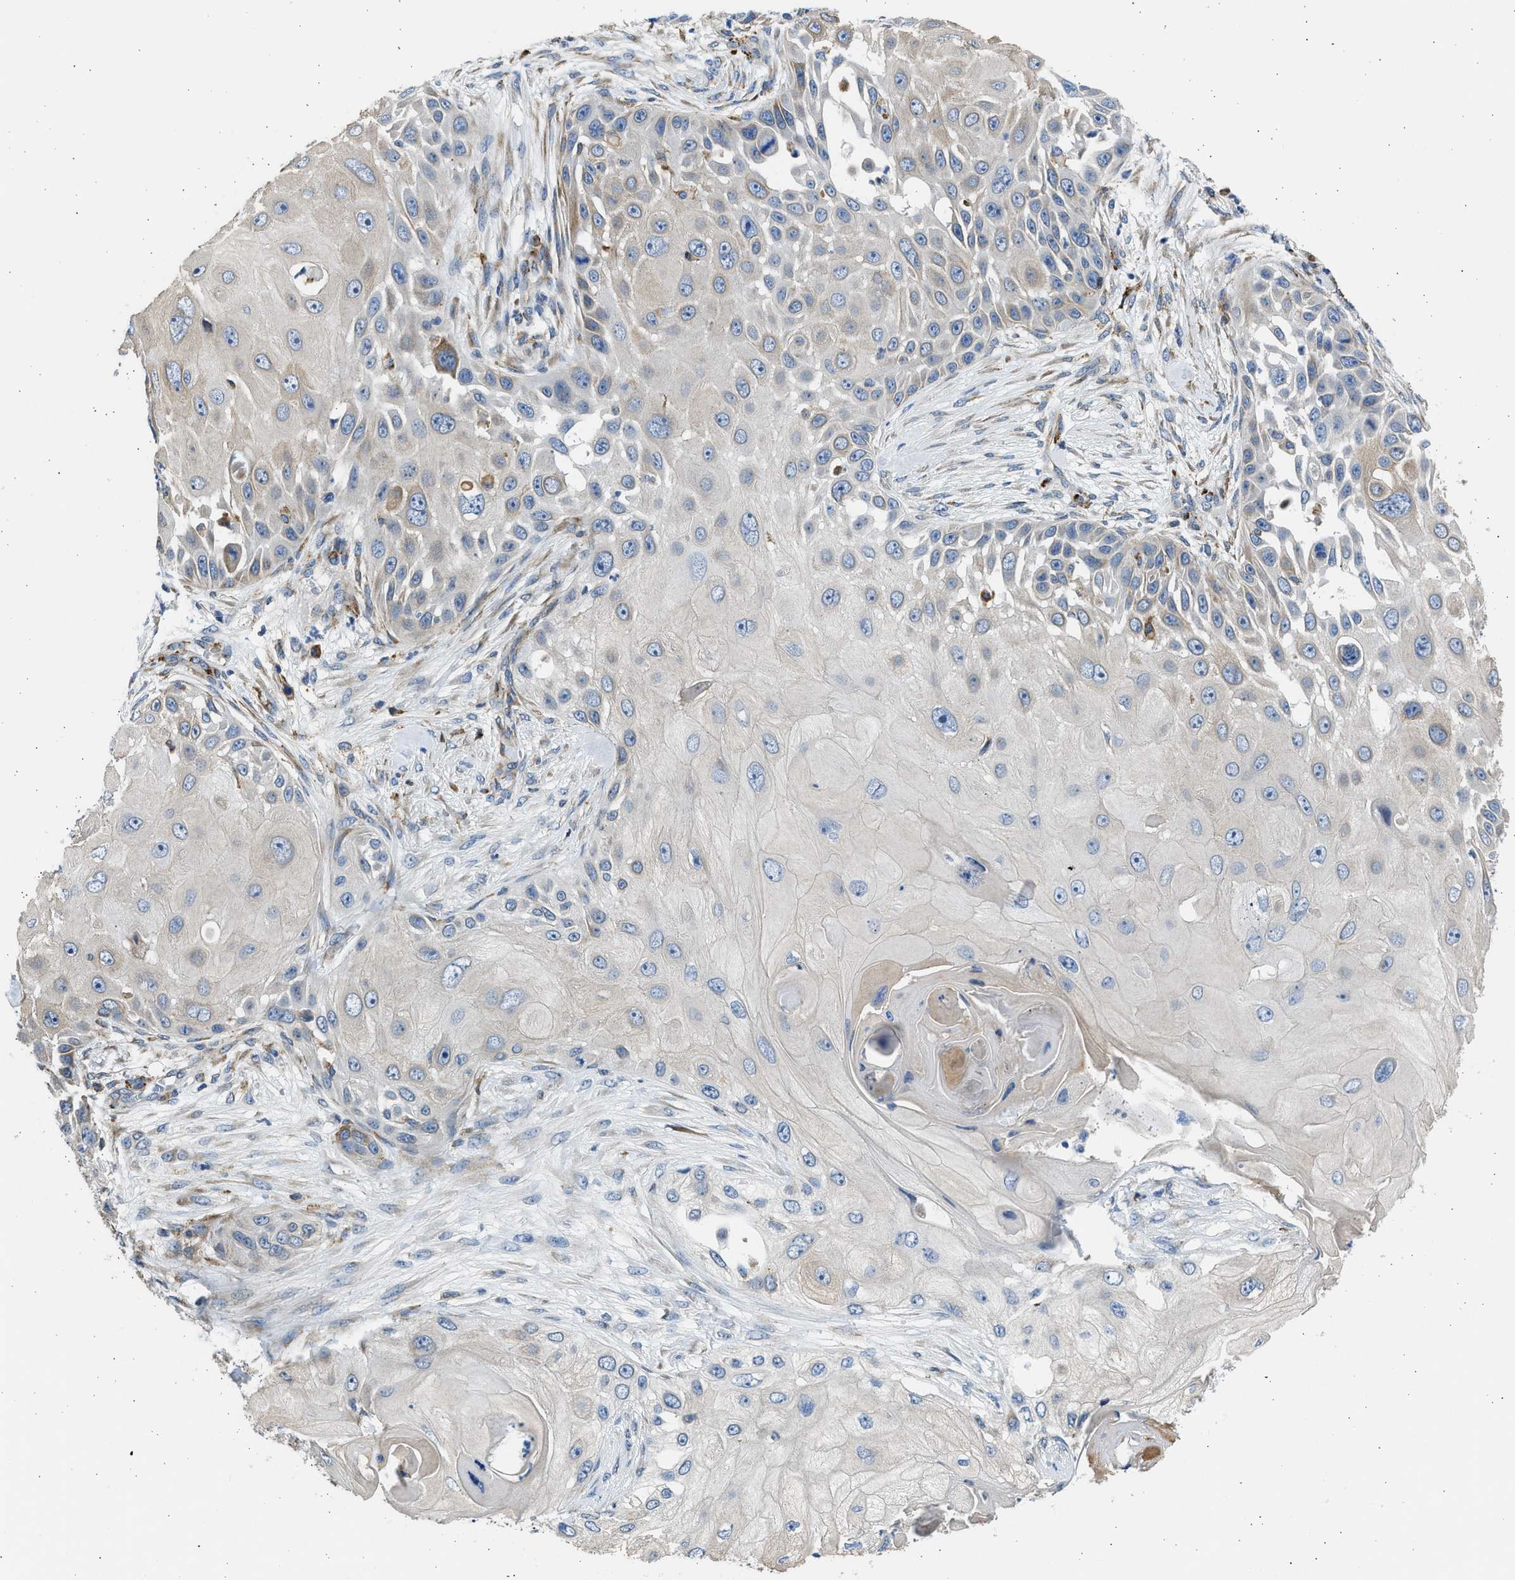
{"staining": {"intensity": "weak", "quantity": "<25%", "location": "cytoplasmic/membranous"}, "tissue": "skin cancer", "cell_type": "Tumor cells", "image_type": "cancer", "snomed": [{"axis": "morphology", "description": "Squamous cell carcinoma, NOS"}, {"axis": "topography", "description": "Skin"}], "caption": "IHC histopathology image of neoplastic tissue: human skin cancer stained with DAB displays no significant protein expression in tumor cells.", "gene": "PLD2", "patient": {"sex": "female", "age": 44}}